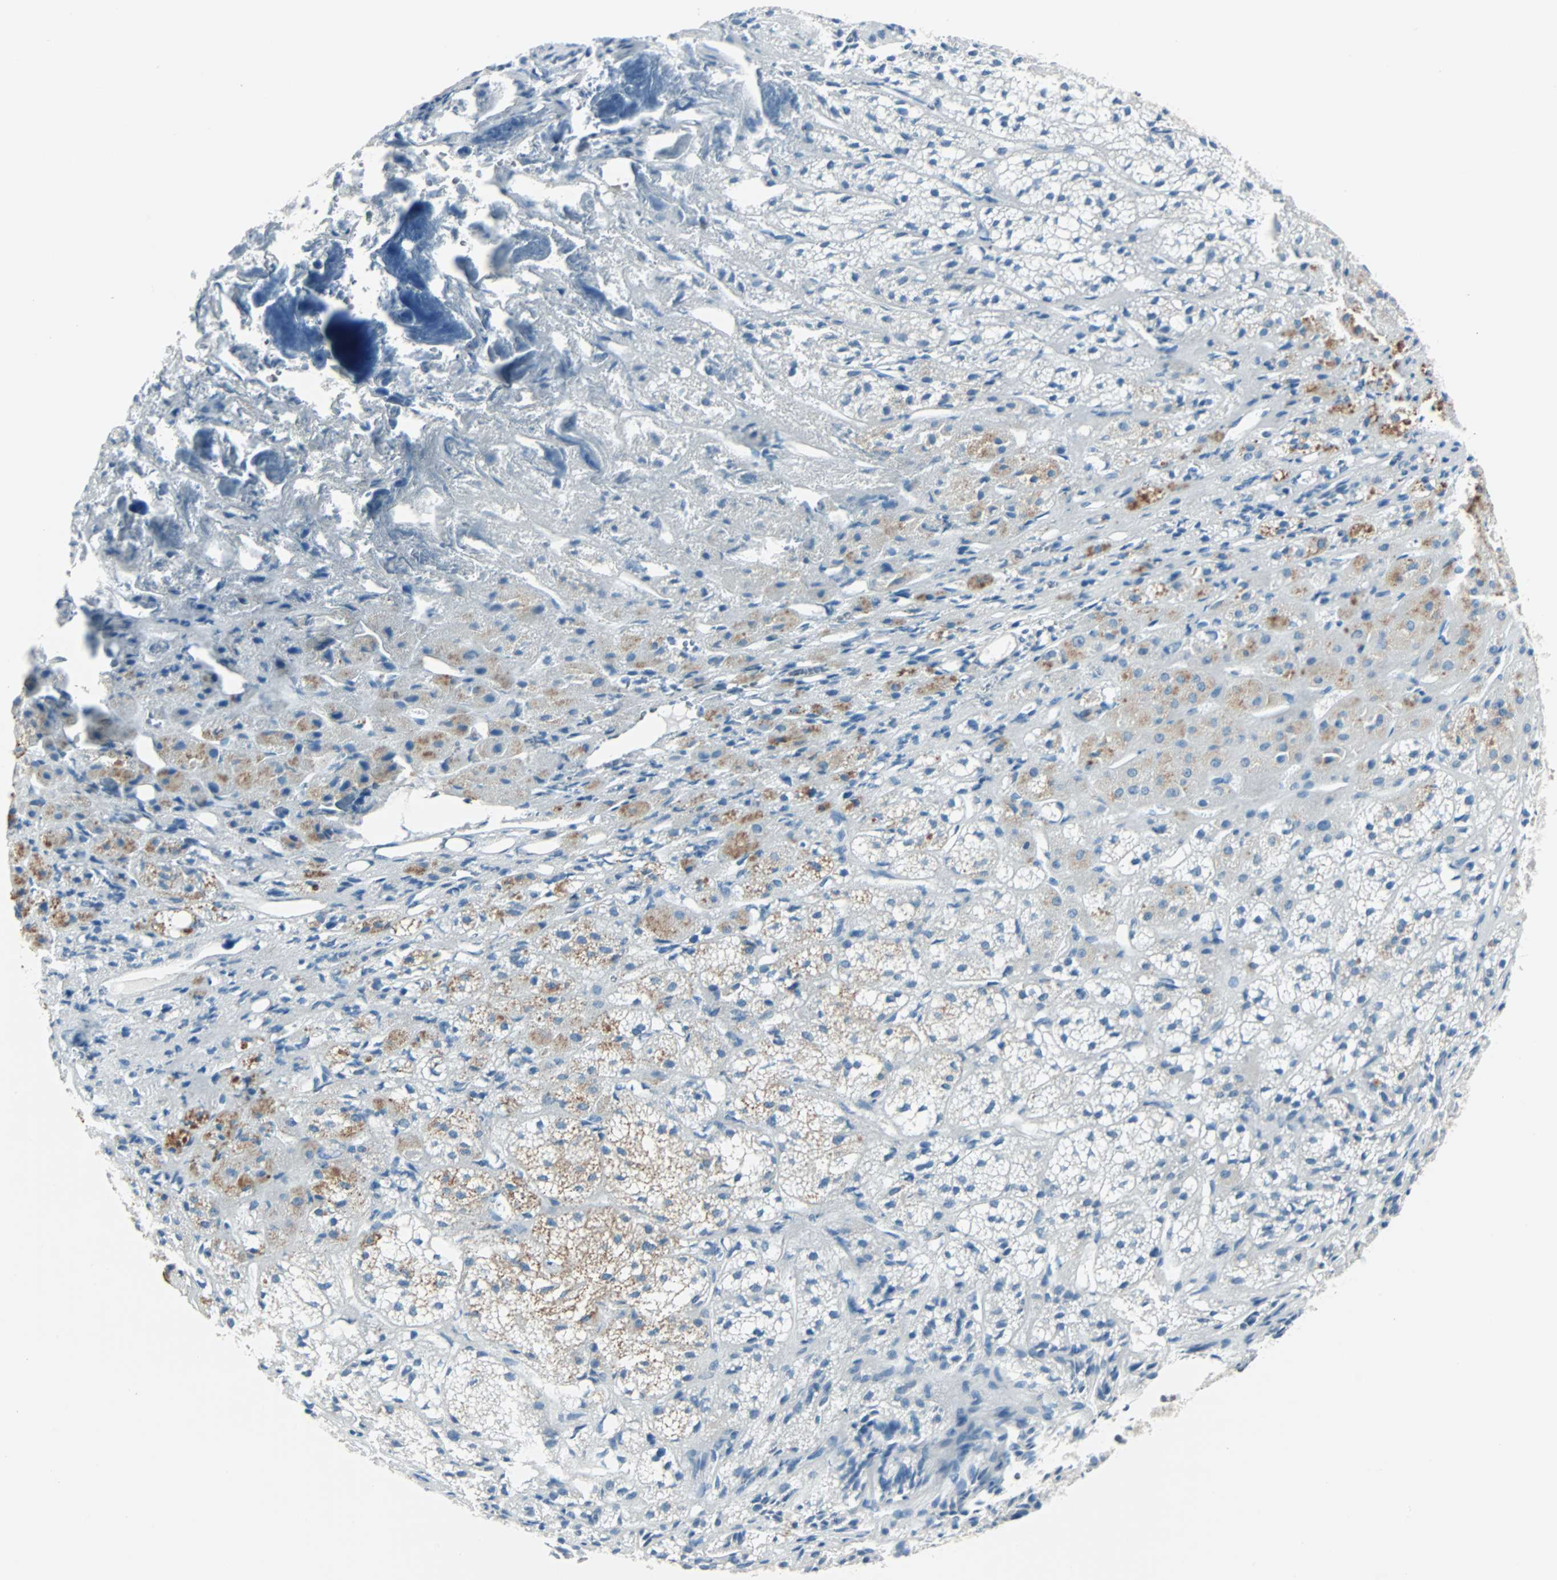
{"staining": {"intensity": "weak", "quantity": "<25%", "location": "cytoplasmic/membranous"}, "tissue": "adrenal gland", "cell_type": "Glandular cells", "image_type": "normal", "snomed": [{"axis": "morphology", "description": "Normal tissue, NOS"}, {"axis": "topography", "description": "Adrenal gland"}], "caption": "A high-resolution micrograph shows IHC staining of normal adrenal gland, which exhibits no significant expression in glandular cells.", "gene": "SMIM8", "patient": {"sex": "female", "age": 71}}